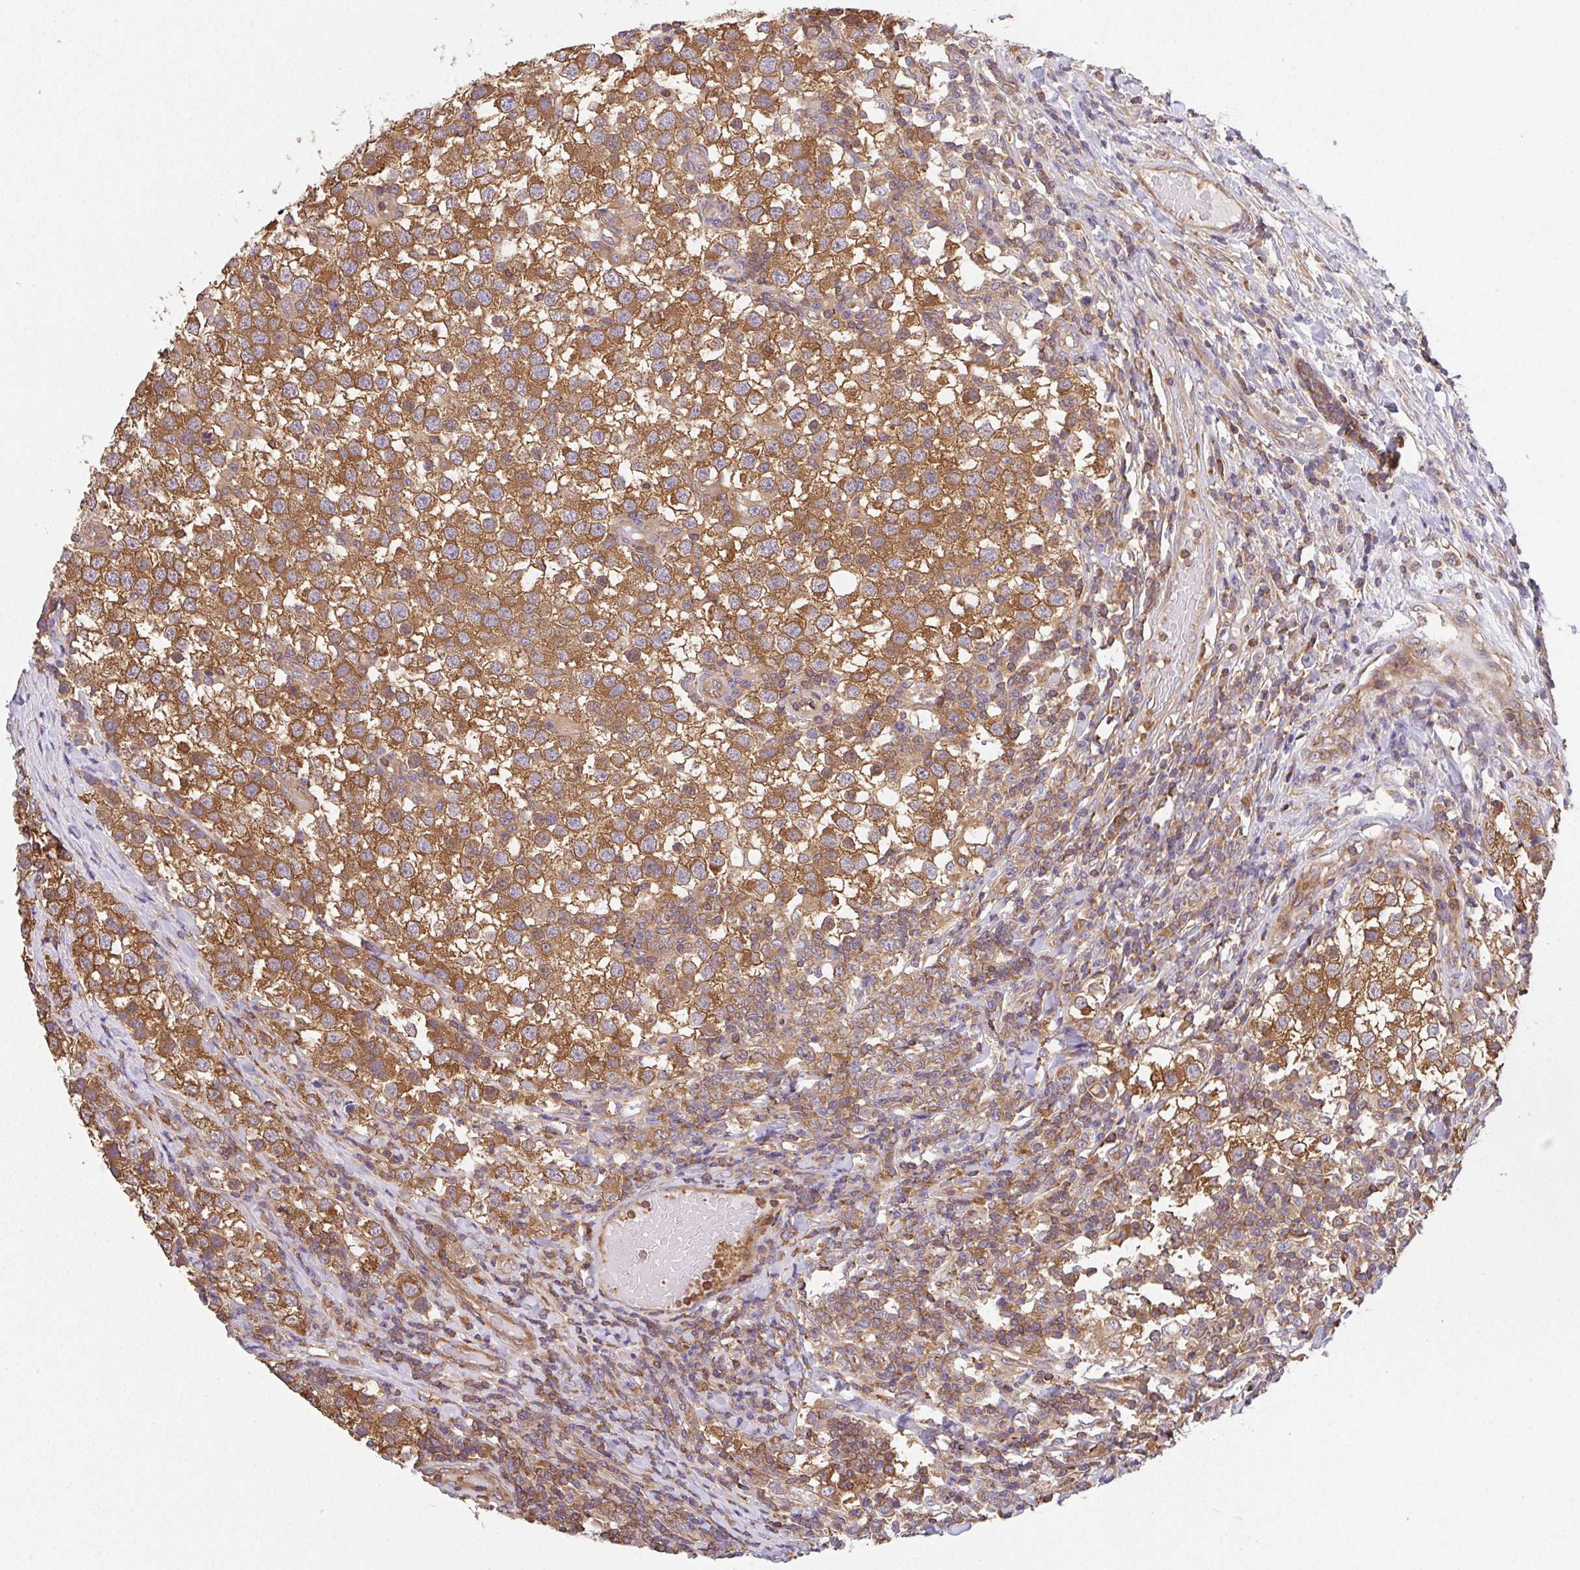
{"staining": {"intensity": "strong", "quantity": ">75%", "location": "cytoplasmic/membranous"}, "tissue": "testis cancer", "cell_type": "Tumor cells", "image_type": "cancer", "snomed": [{"axis": "morphology", "description": "Seminoma, NOS"}, {"axis": "topography", "description": "Testis"}], "caption": "Immunohistochemical staining of human testis cancer (seminoma) shows strong cytoplasmic/membranous protein positivity in approximately >75% of tumor cells.", "gene": "TMEM229A", "patient": {"sex": "male", "age": 34}}